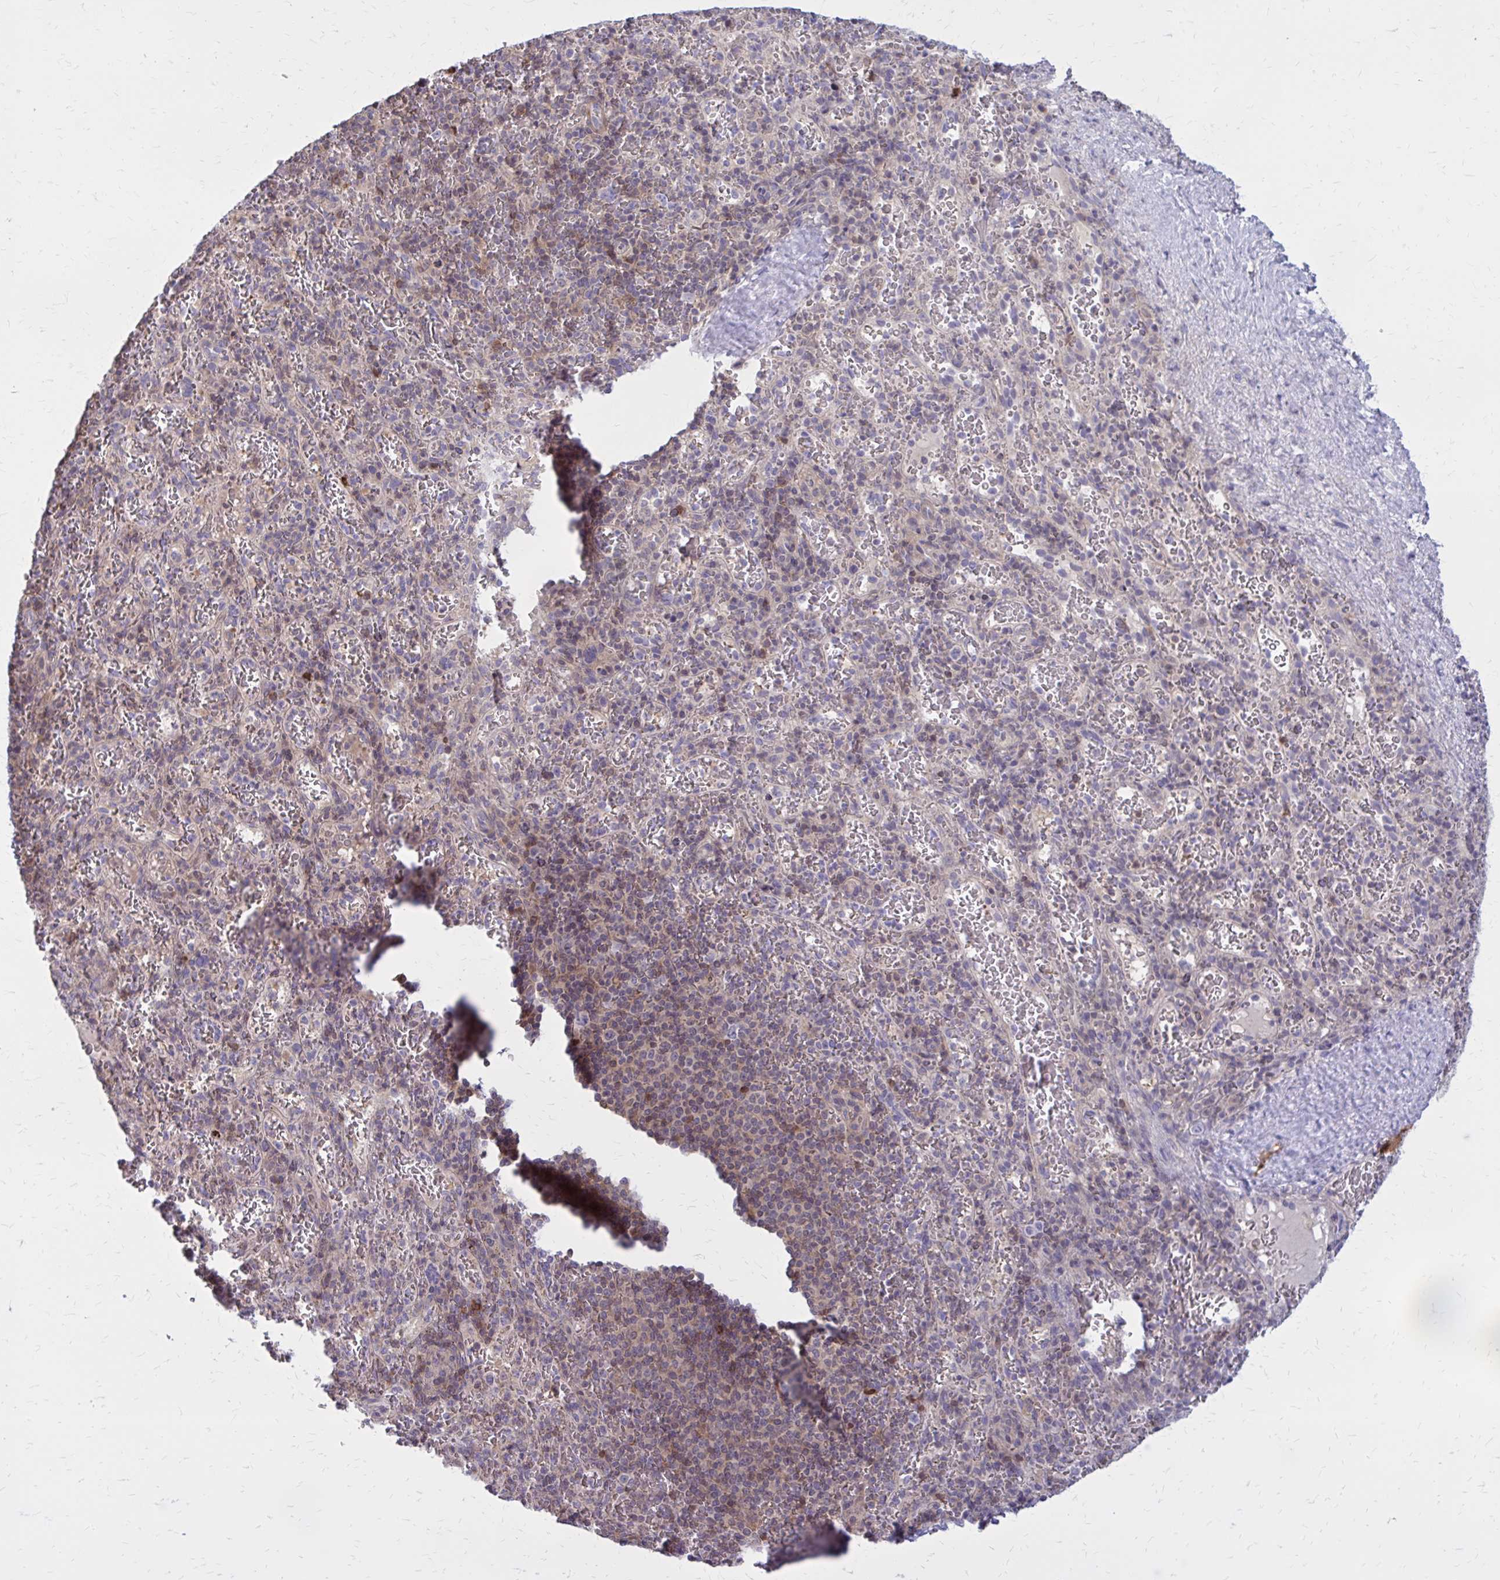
{"staining": {"intensity": "weak", "quantity": "<25%", "location": "cytoplasmic/membranous"}, "tissue": "spleen", "cell_type": "Cells in red pulp", "image_type": "normal", "snomed": [{"axis": "morphology", "description": "Normal tissue, NOS"}, {"axis": "topography", "description": "Spleen"}], "caption": "IHC of normal human spleen demonstrates no positivity in cells in red pulp.", "gene": "DBI", "patient": {"sex": "male", "age": 57}}